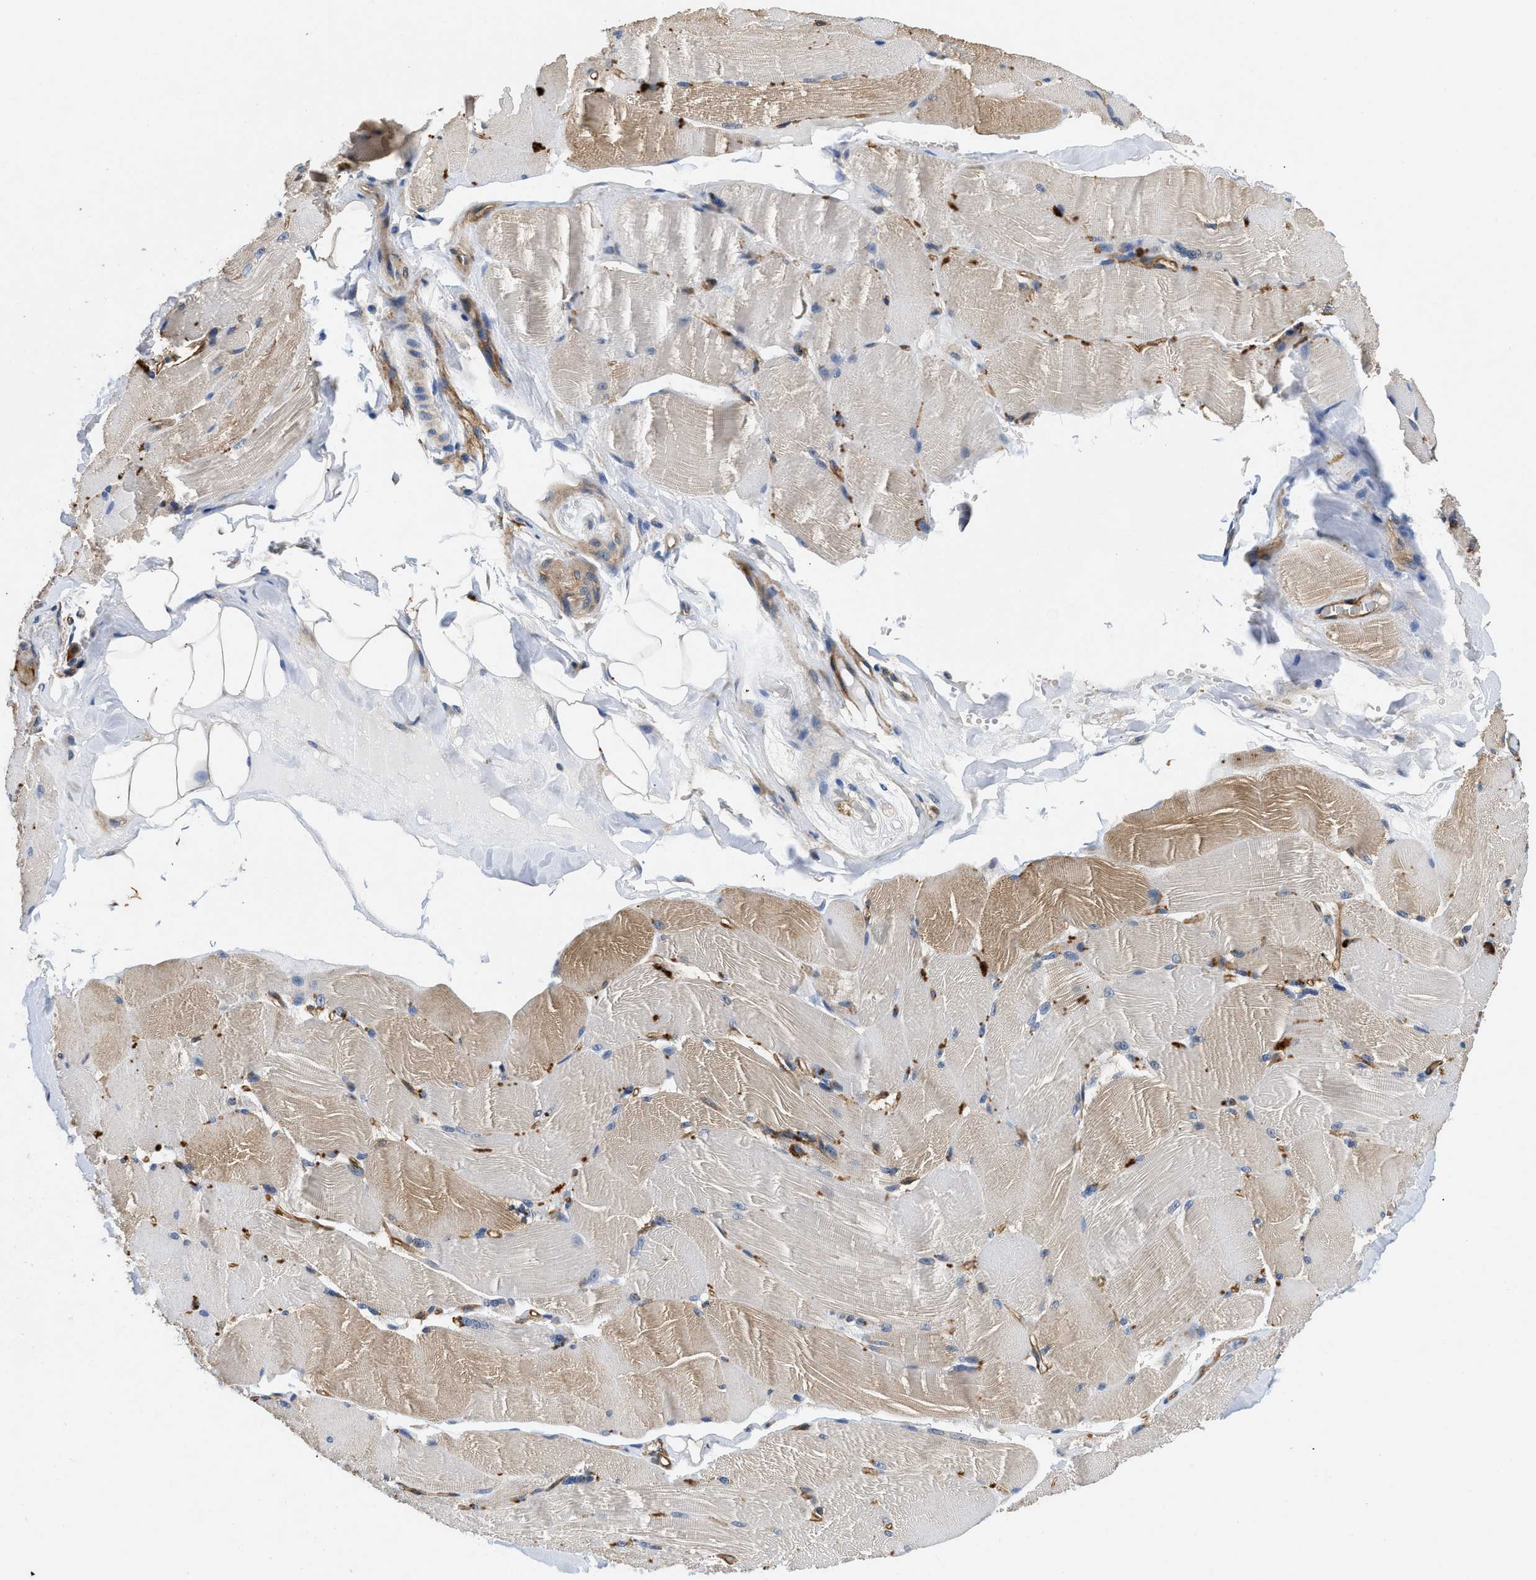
{"staining": {"intensity": "moderate", "quantity": "<25%", "location": "cytoplasmic/membranous"}, "tissue": "skeletal muscle", "cell_type": "Myocytes", "image_type": "normal", "snomed": [{"axis": "morphology", "description": "Normal tissue, NOS"}, {"axis": "topography", "description": "Skin"}, {"axis": "topography", "description": "Skeletal muscle"}], "caption": "Skeletal muscle stained with DAB immunohistochemistry (IHC) displays low levels of moderate cytoplasmic/membranous positivity in about <25% of myocytes.", "gene": "RAPH1", "patient": {"sex": "male", "age": 83}}